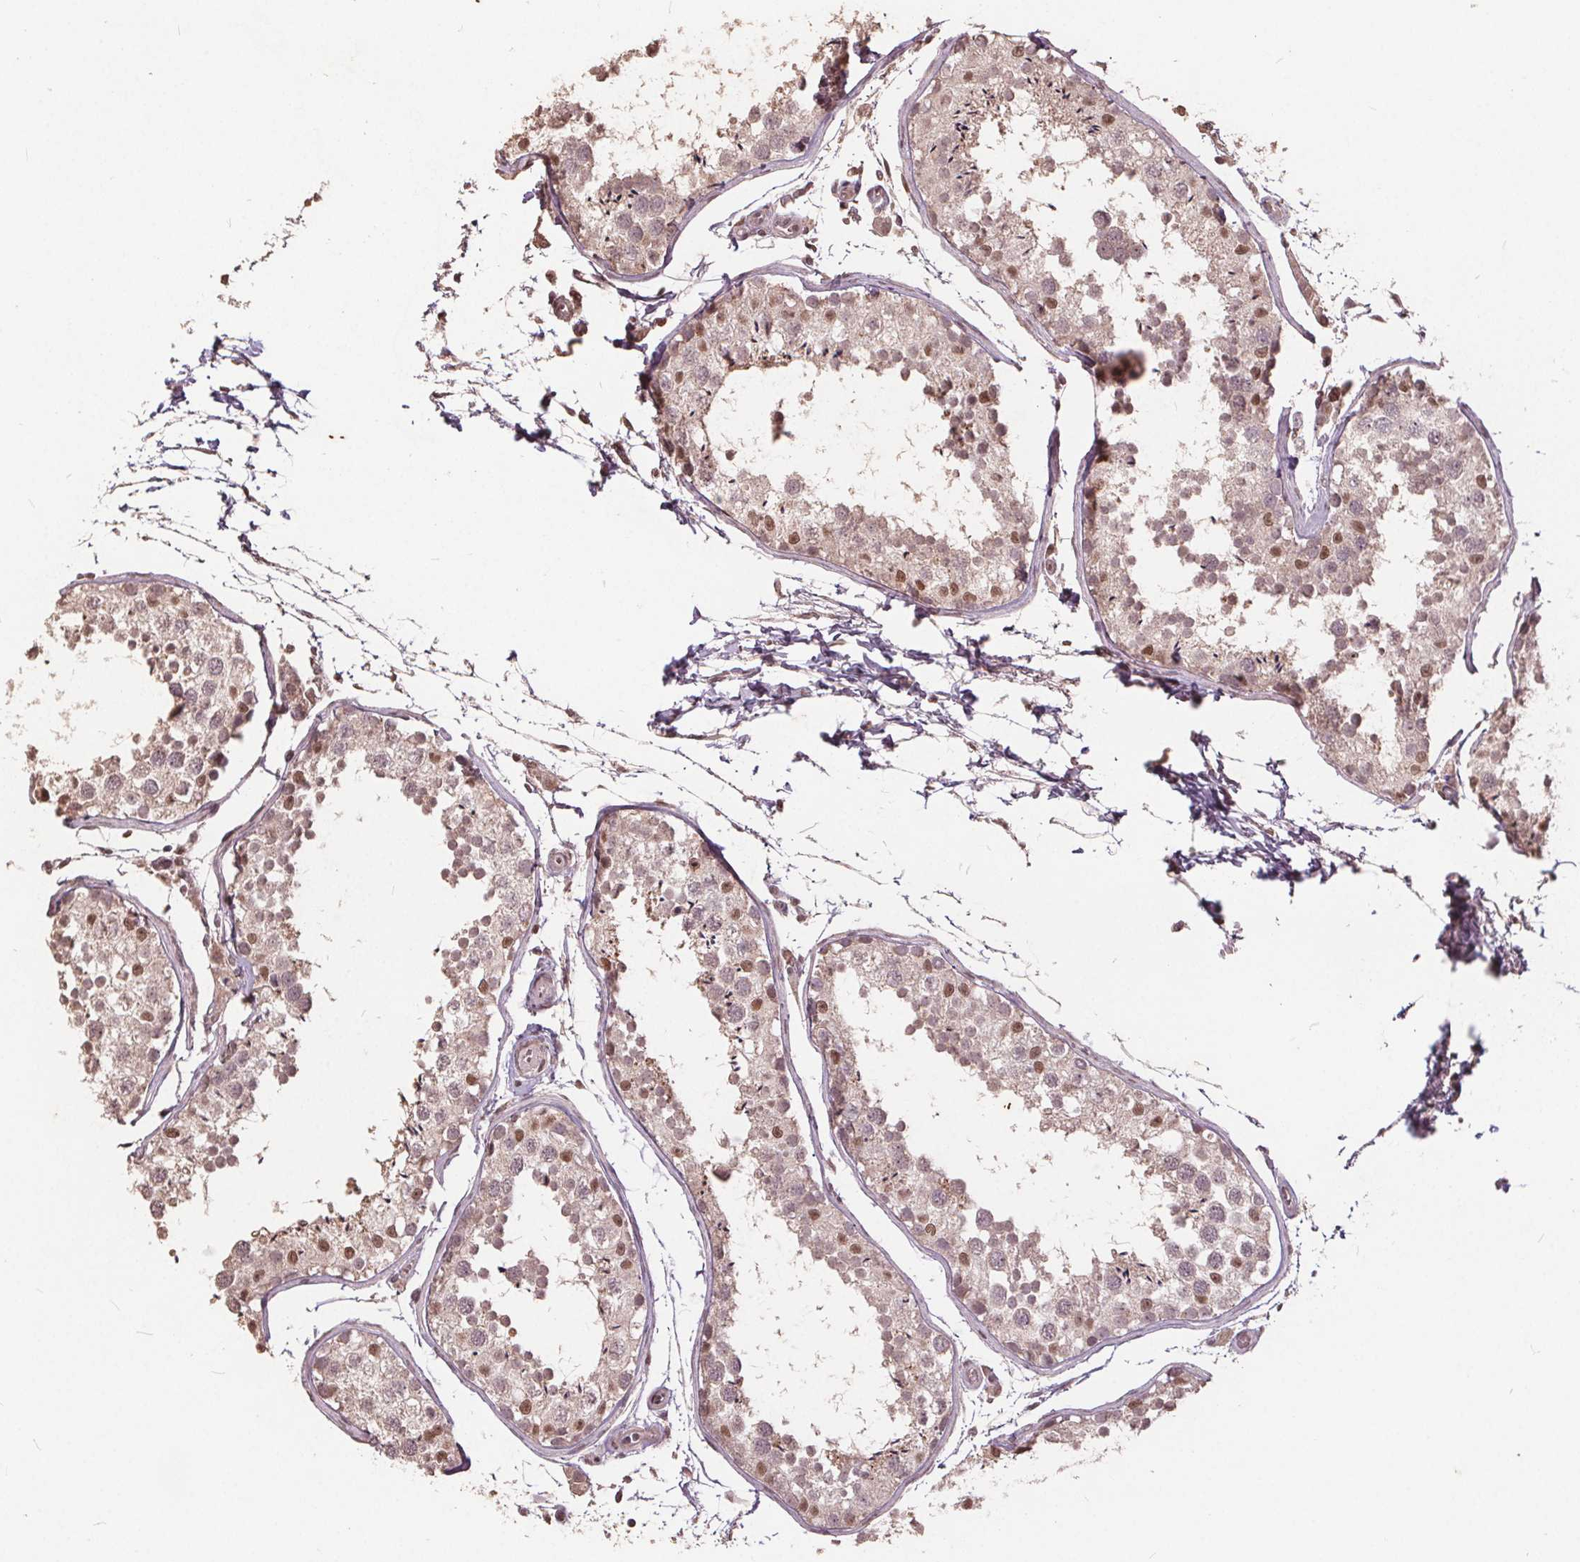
{"staining": {"intensity": "moderate", "quantity": "25%-75%", "location": "nuclear"}, "tissue": "testis", "cell_type": "Cells in seminiferous ducts", "image_type": "normal", "snomed": [{"axis": "morphology", "description": "Normal tissue, NOS"}, {"axis": "topography", "description": "Testis"}], "caption": "IHC (DAB) staining of unremarkable human testis reveals moderate nuclear protein expression in approximately 25%-75% of cells in seminiferous ducts. The protein is stained brown, and the nuclei are stained in blue (DAB (3,3'-diaminobenzidine) IHC with brightfield microscopy, high magnification).", "gene": "DNMT3B", "patient": {"sex": "male", "age": 29}}